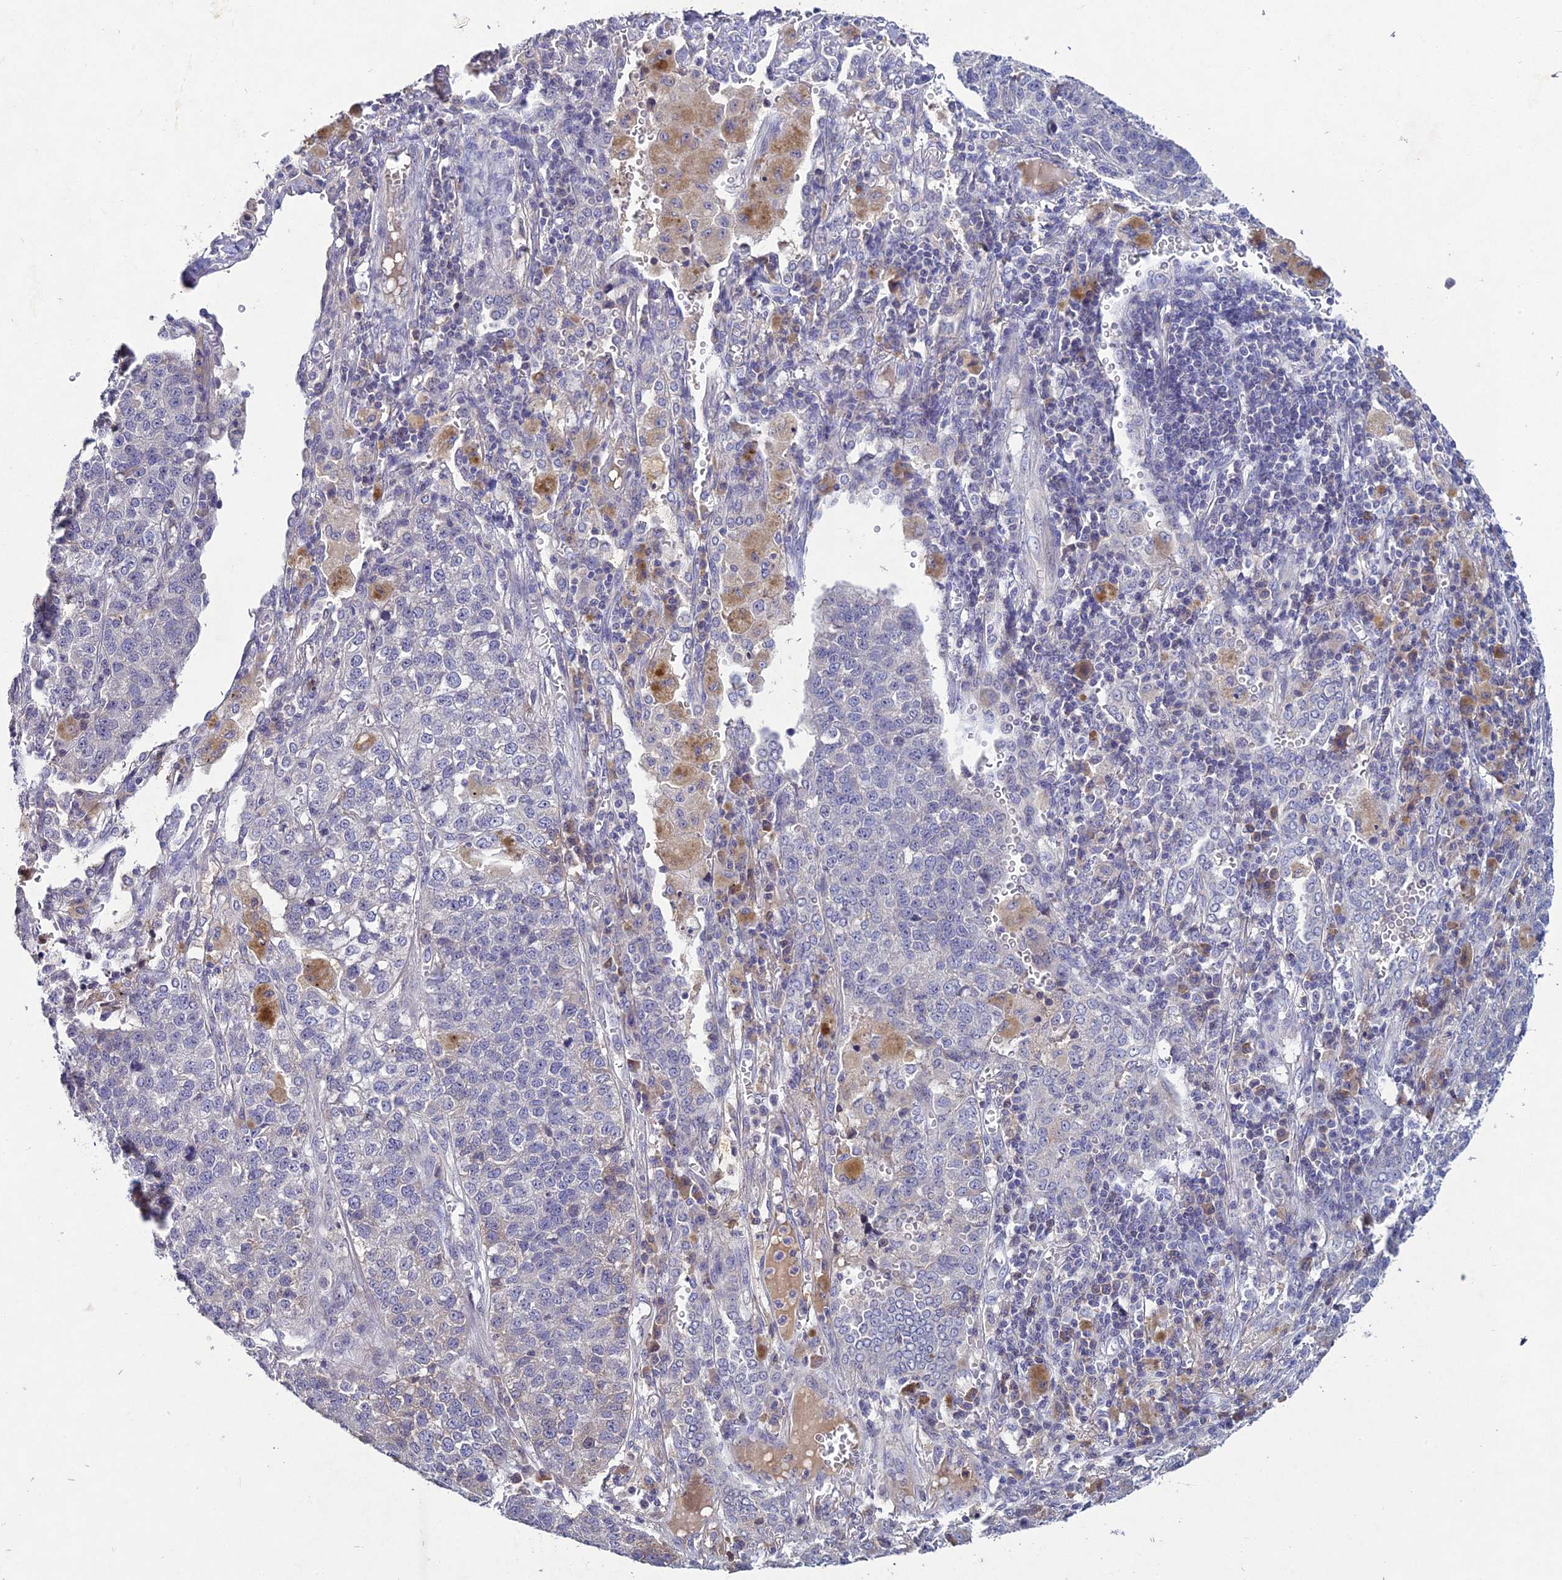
{"staining": {"intensity": "negative", "quantity": "none", "location": "none"}, "tissue": "lung cancer", "cell_type": "Tumor cells", "image_type": "cancer", "snomed": [{"axis": "morphology", "description": "Adenocarcinoma, NOS"}, {"axis": "topography", "description": "Lung"}], "caption": "Immunohistochemical staining of lung cancer exhibits no significant positivity in tumor cells.", "gene": "CHST5", "patient": {"sex": "male", "age": 49}}